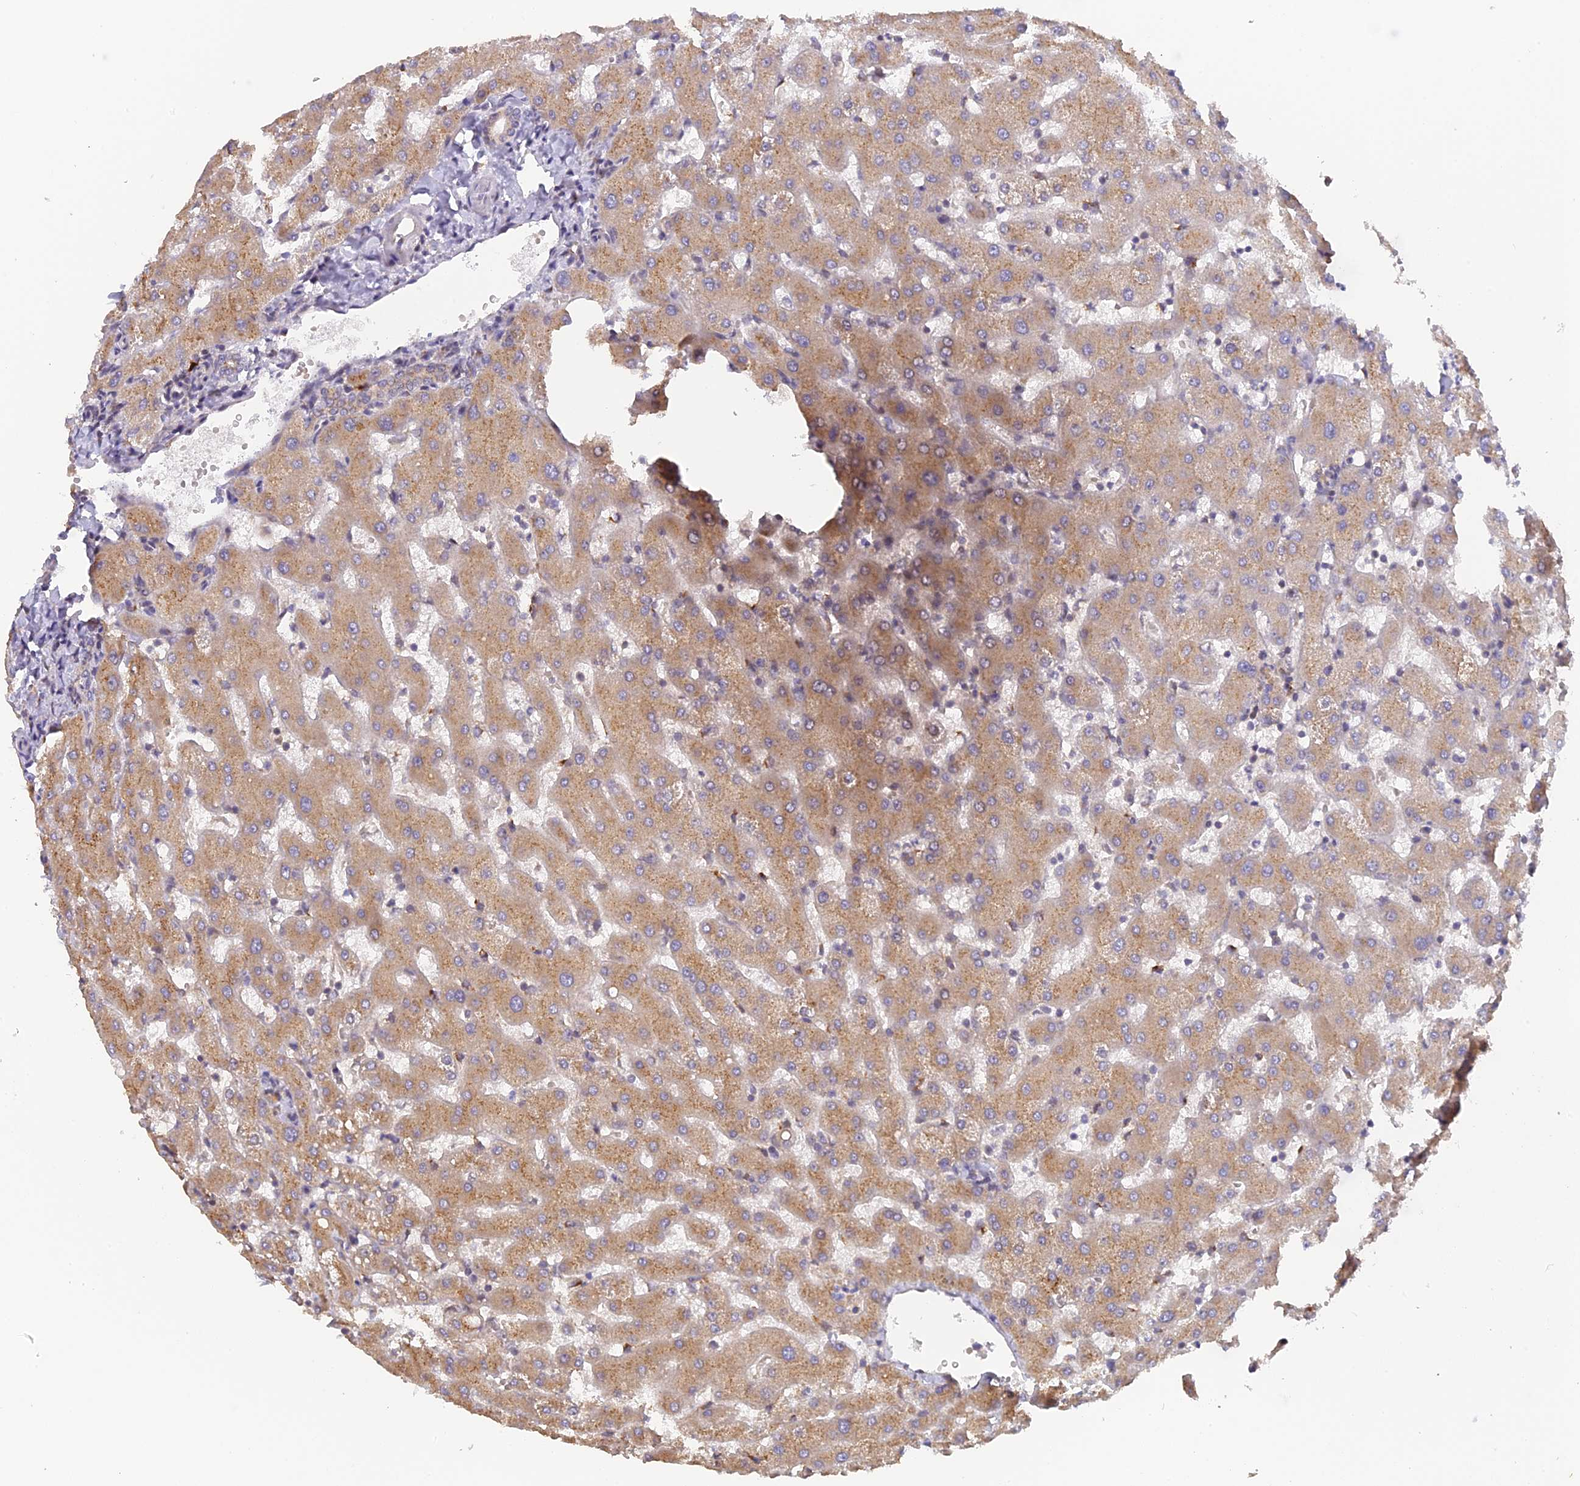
{"staining": {"intensity": "negative", "quantity": "none", "location": "none"}, "tissue": "liver", "cell_type": "Cholangiocytes", "image_type": "normal", "snomed": [{"axis": "morphology", "description": "Normal tissue, NOS"}, {"axis": "topography", "description": "Liver"}], "caption": "IHC of normal human liver reveals no staining in cholangiocytes.", "gene": "SNX17", "patient": {"sex": "female", "age": 63}}